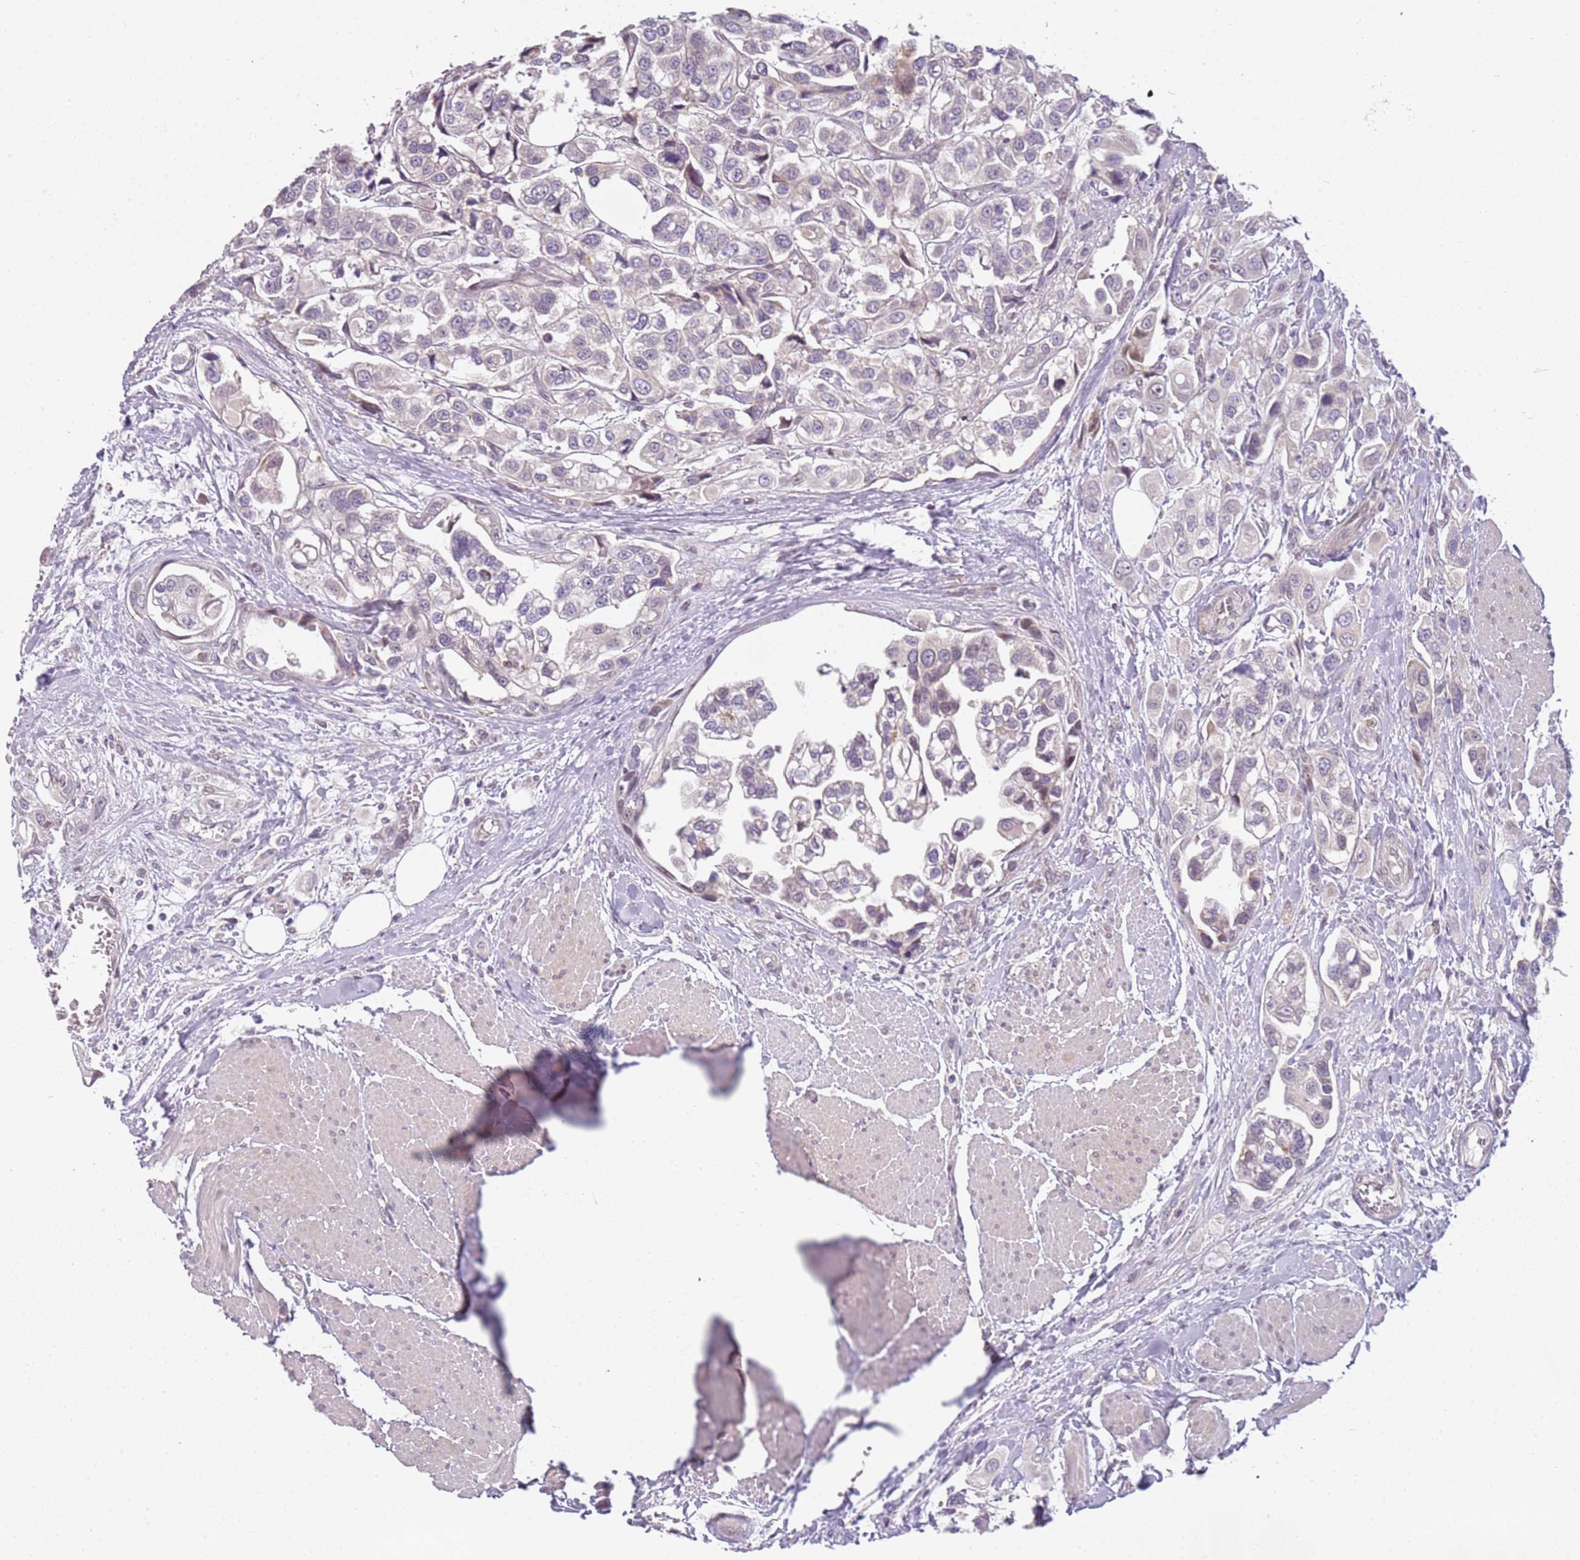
{"staining": {"intensity": "negative", "quantity": "none", "location": "none"}, "tissue": "urothelial cancer", "cell_type": "Tumor cells", "image_type": "cancer", "snomed": [{"axis": "morphology", "description": "Urothelial carcinoma, High grade"}, {"axis": "topography", "description": "Urinary bladder"}], "caption": "The immunohistochemistry histopathology image has no significant staining in tumor cells of high-grade urothelial carcinoma tissue.", "gene": "DEFB116", "patient": {"sex": "male", "age": 67}}